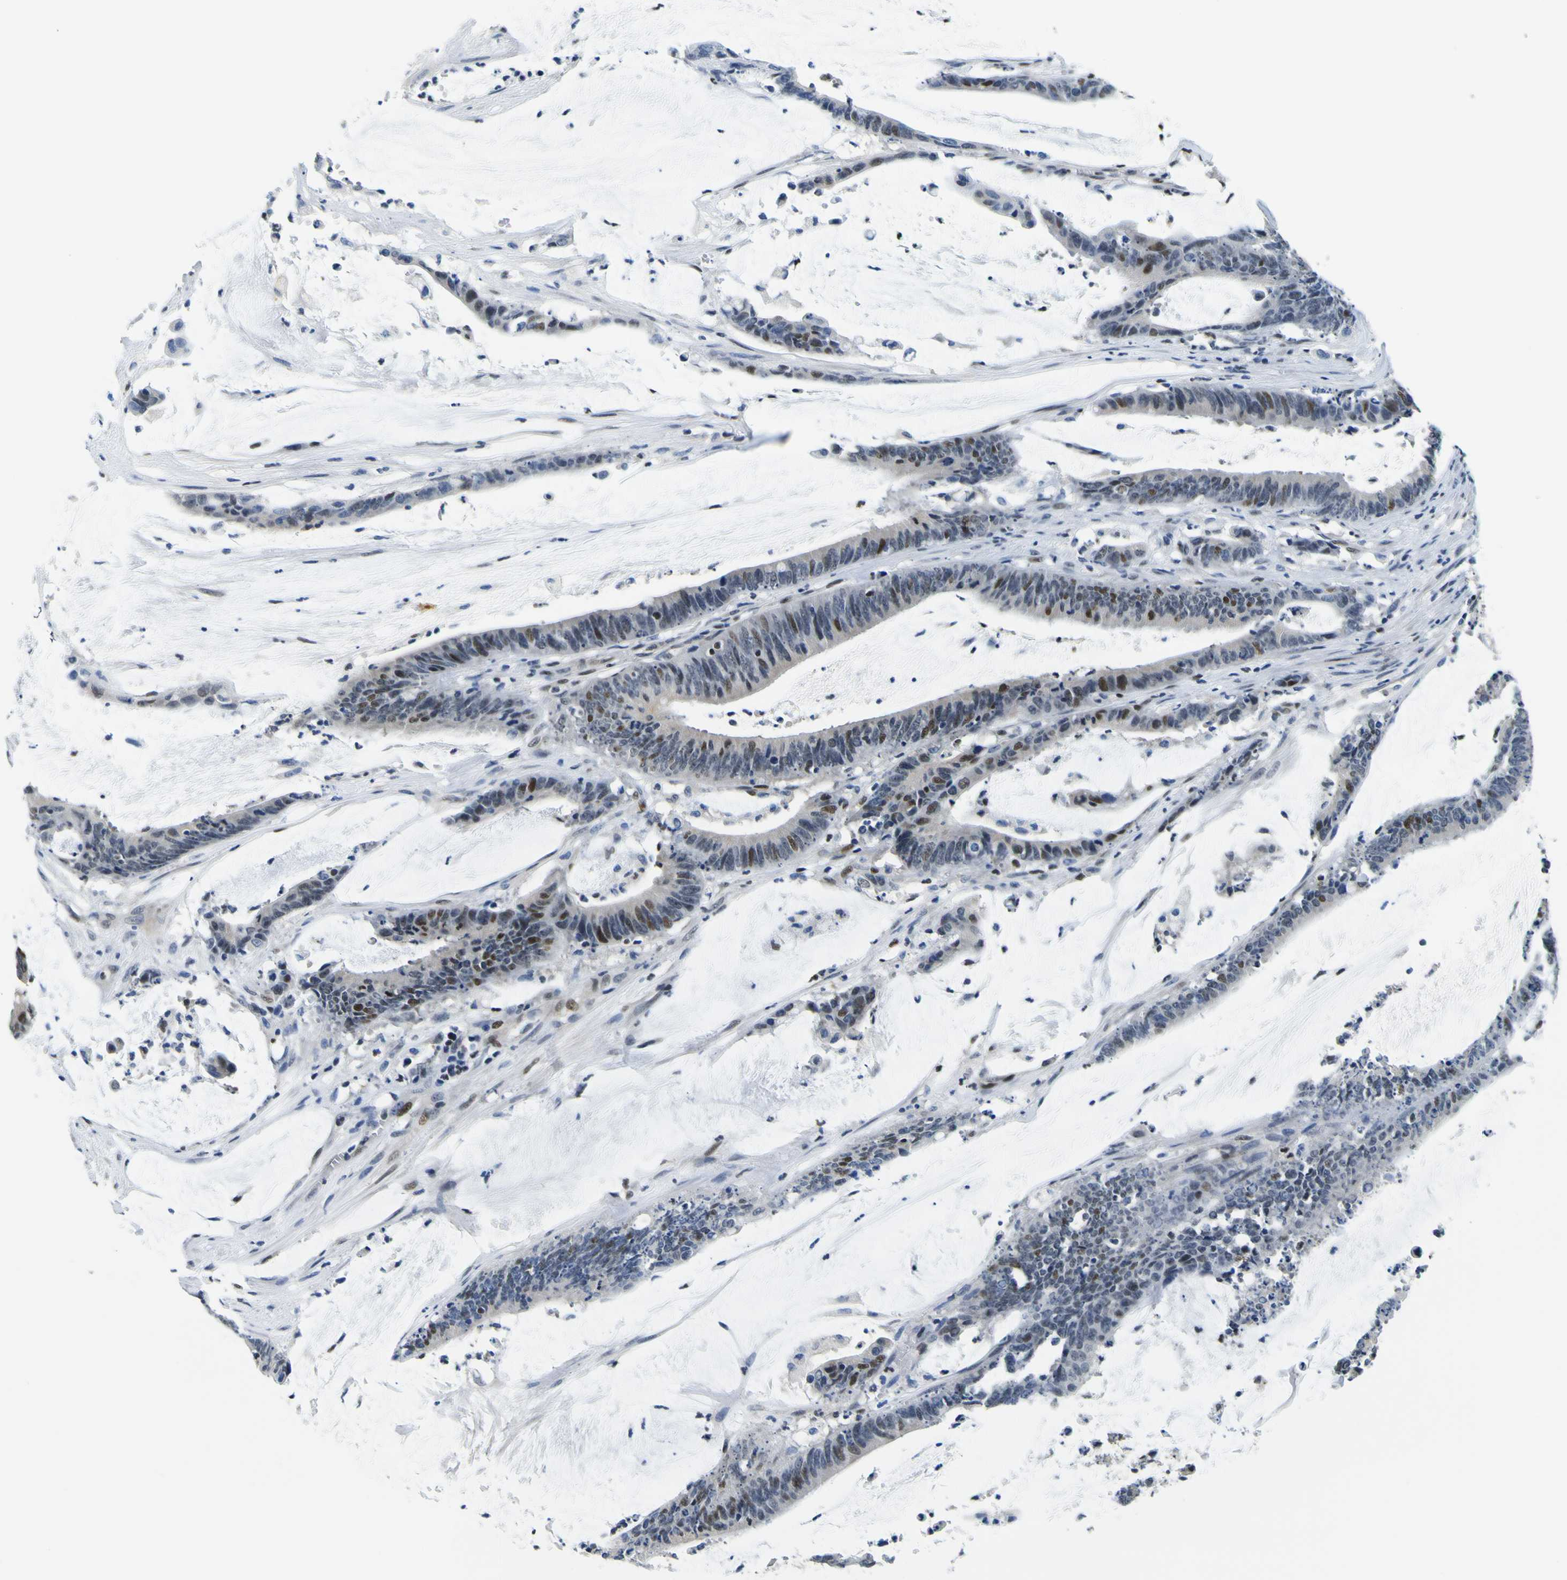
{"staining": {"intensity": "strong", "quantity": "<25%", "location": "nuclear"}, "tissue": "colorectal cancer", "cell_type": "Tumor cells", "image_type": "cancer", "snomed": [{"axis": "morphology", "description": "Adenocarcinoma, NOS"}, {"axis": "topography", "description": "Rectum"}], "caption": "Brown immunohistochemical staining in adenocarcinoma (colorectal) demonstrates strong nuclear staining in about <25% of tumor cells.", "gene": "SP1", "patient": {"sex": "female", "age": 66}}